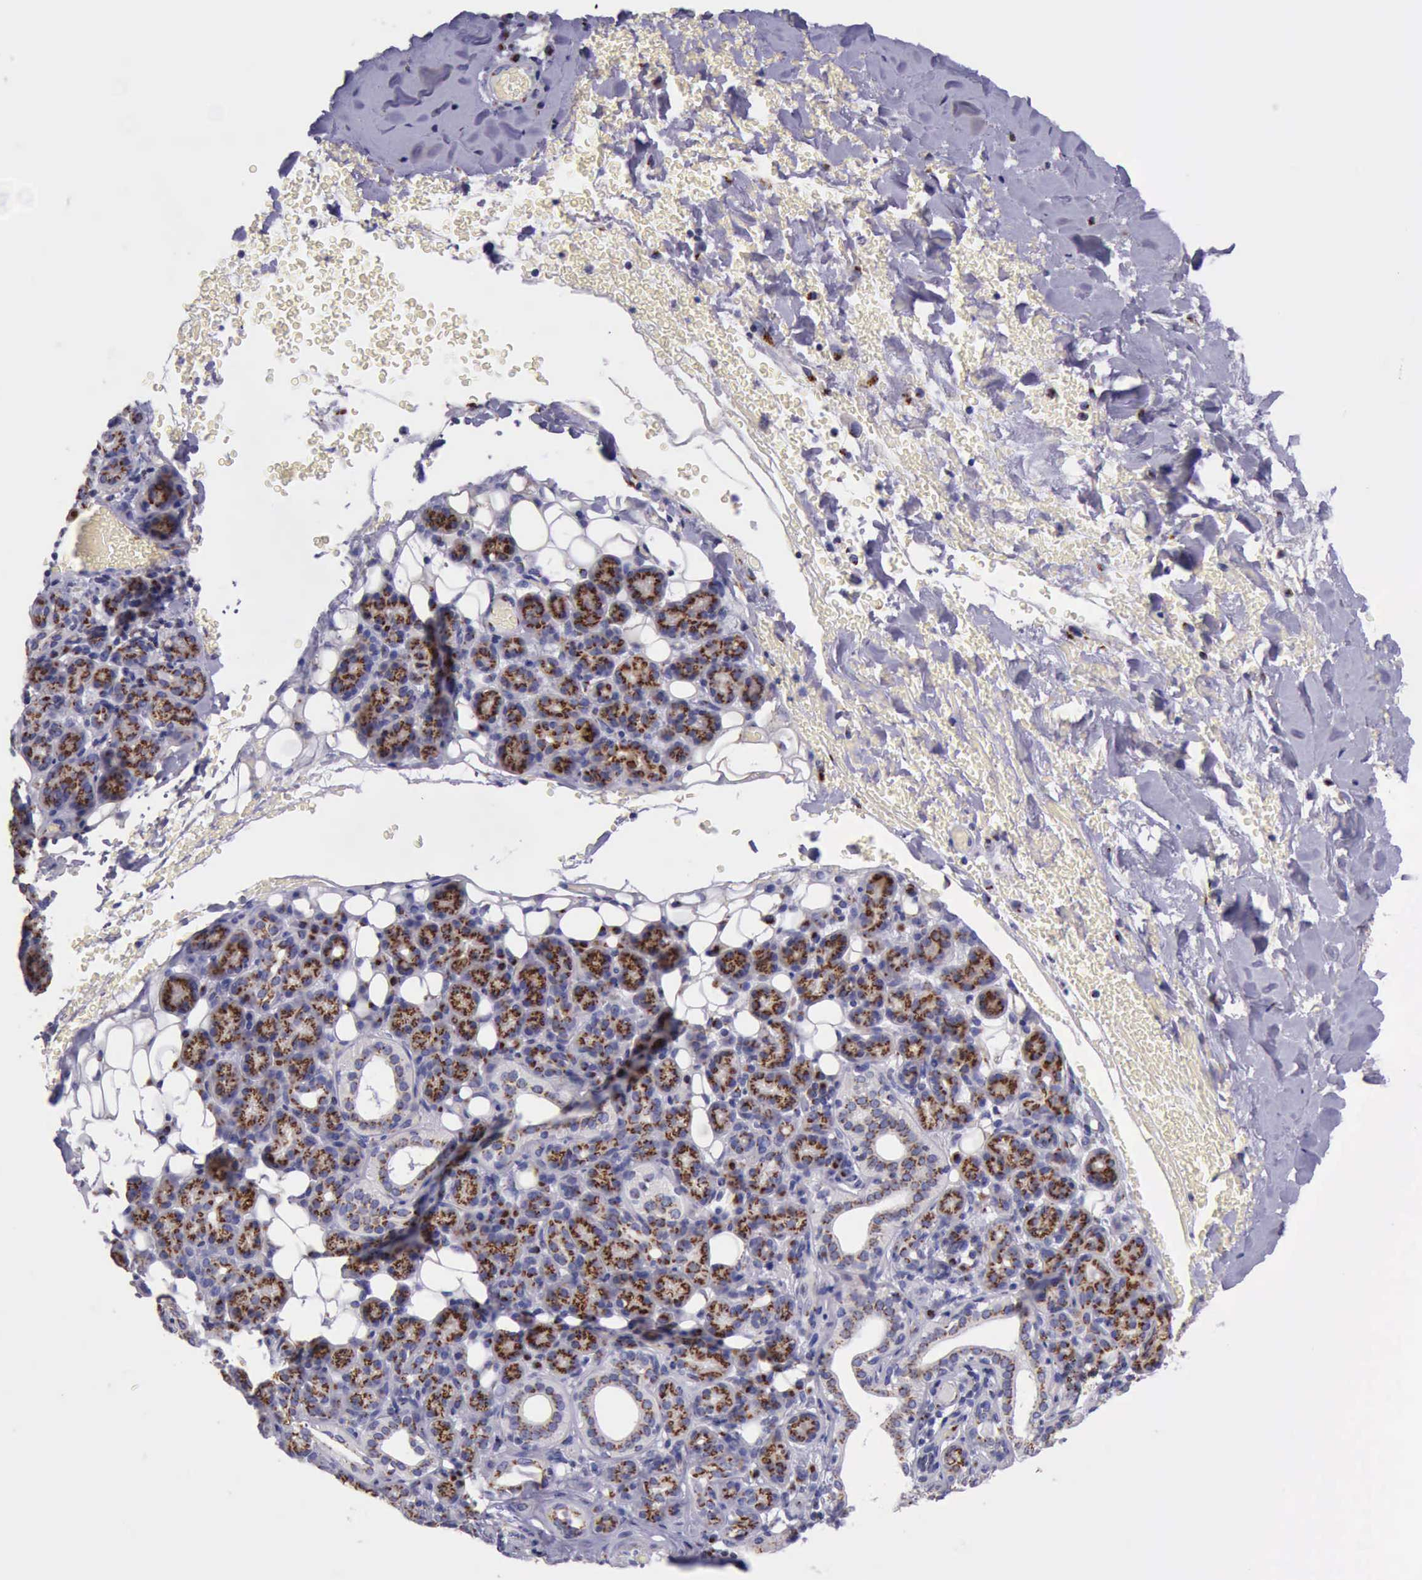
{"staining": {"intensity": "strong", "quantity": ">75%", "location": "cytoplasmic/membranous"}, "tissue": "skin cancer", "cell_type": "Tumor cells", "image_type": "cancer", "snomed": [{"axis": "morphology", "description": "Squamous cell carcinoma, NOS"}, {"axis": "topography", "description": "Skin"}], "caption": "This histopathology image reveals immunohistochemistry staining of human skin cancer (squamous cell carcinoma), with high strong cytoplasmic/membranous staining in about >75% of tumor cells.", "gene": "GOLGA5", "patient": {"sex": "male", "age": 84}}